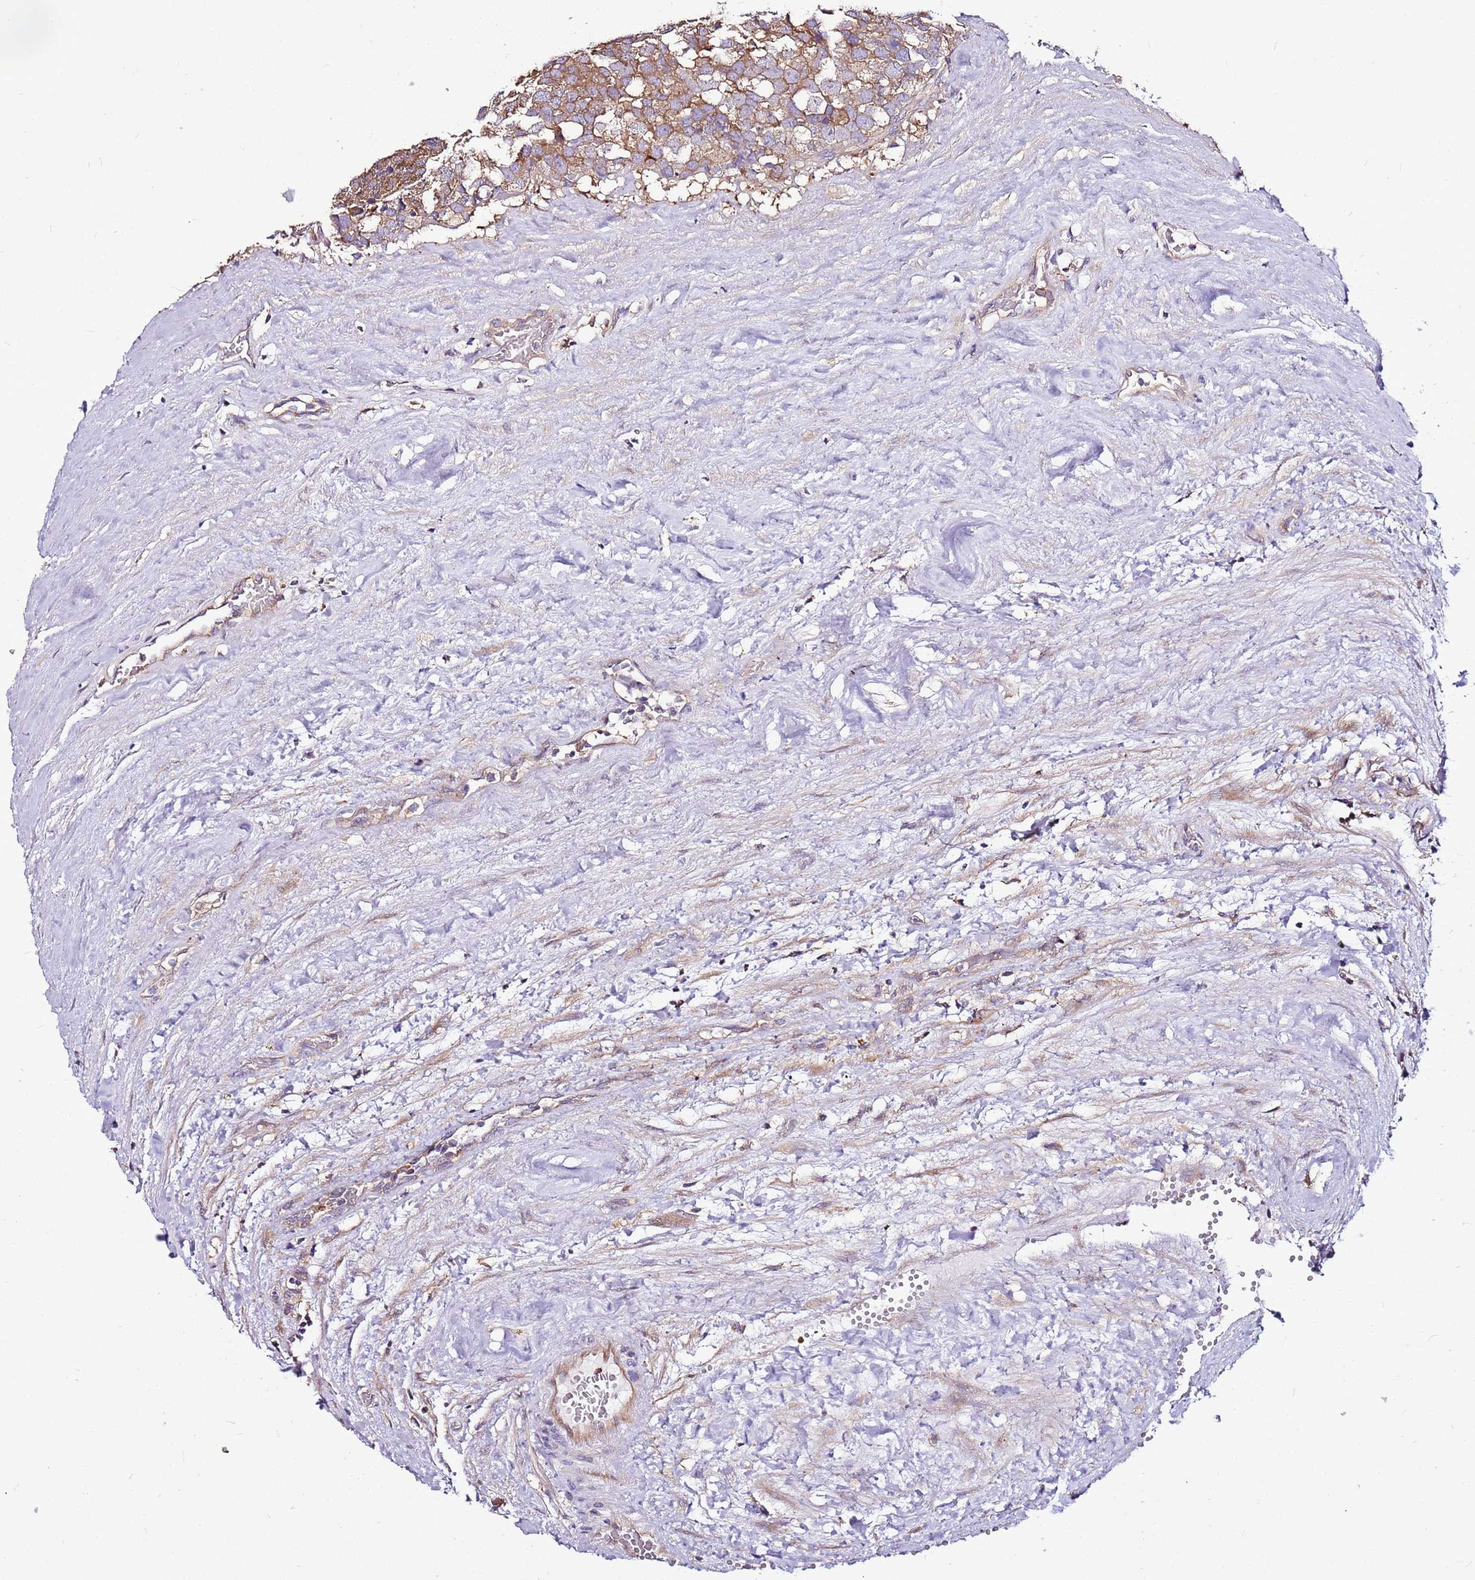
{"staining": {"intensity": "moderate", "quantity": ">75%", "location": "cytoplasmic/membranous"}, "tissue": "testis cancer", "cell_type": "Tumor cells", "image_type": "cancer", "snomed": [{"axis": "morphology", "description": "Seminoma, NOS"}, {"axis": "topography", "description": "Testis"}], "caption": "Testis cancer (seminoma) tissue displays moderate cytoplasmic/membranous expression in about >75% of tumor cells", "gene": "ATXN2L", "patient": {"sex": "male", "age": 71}}